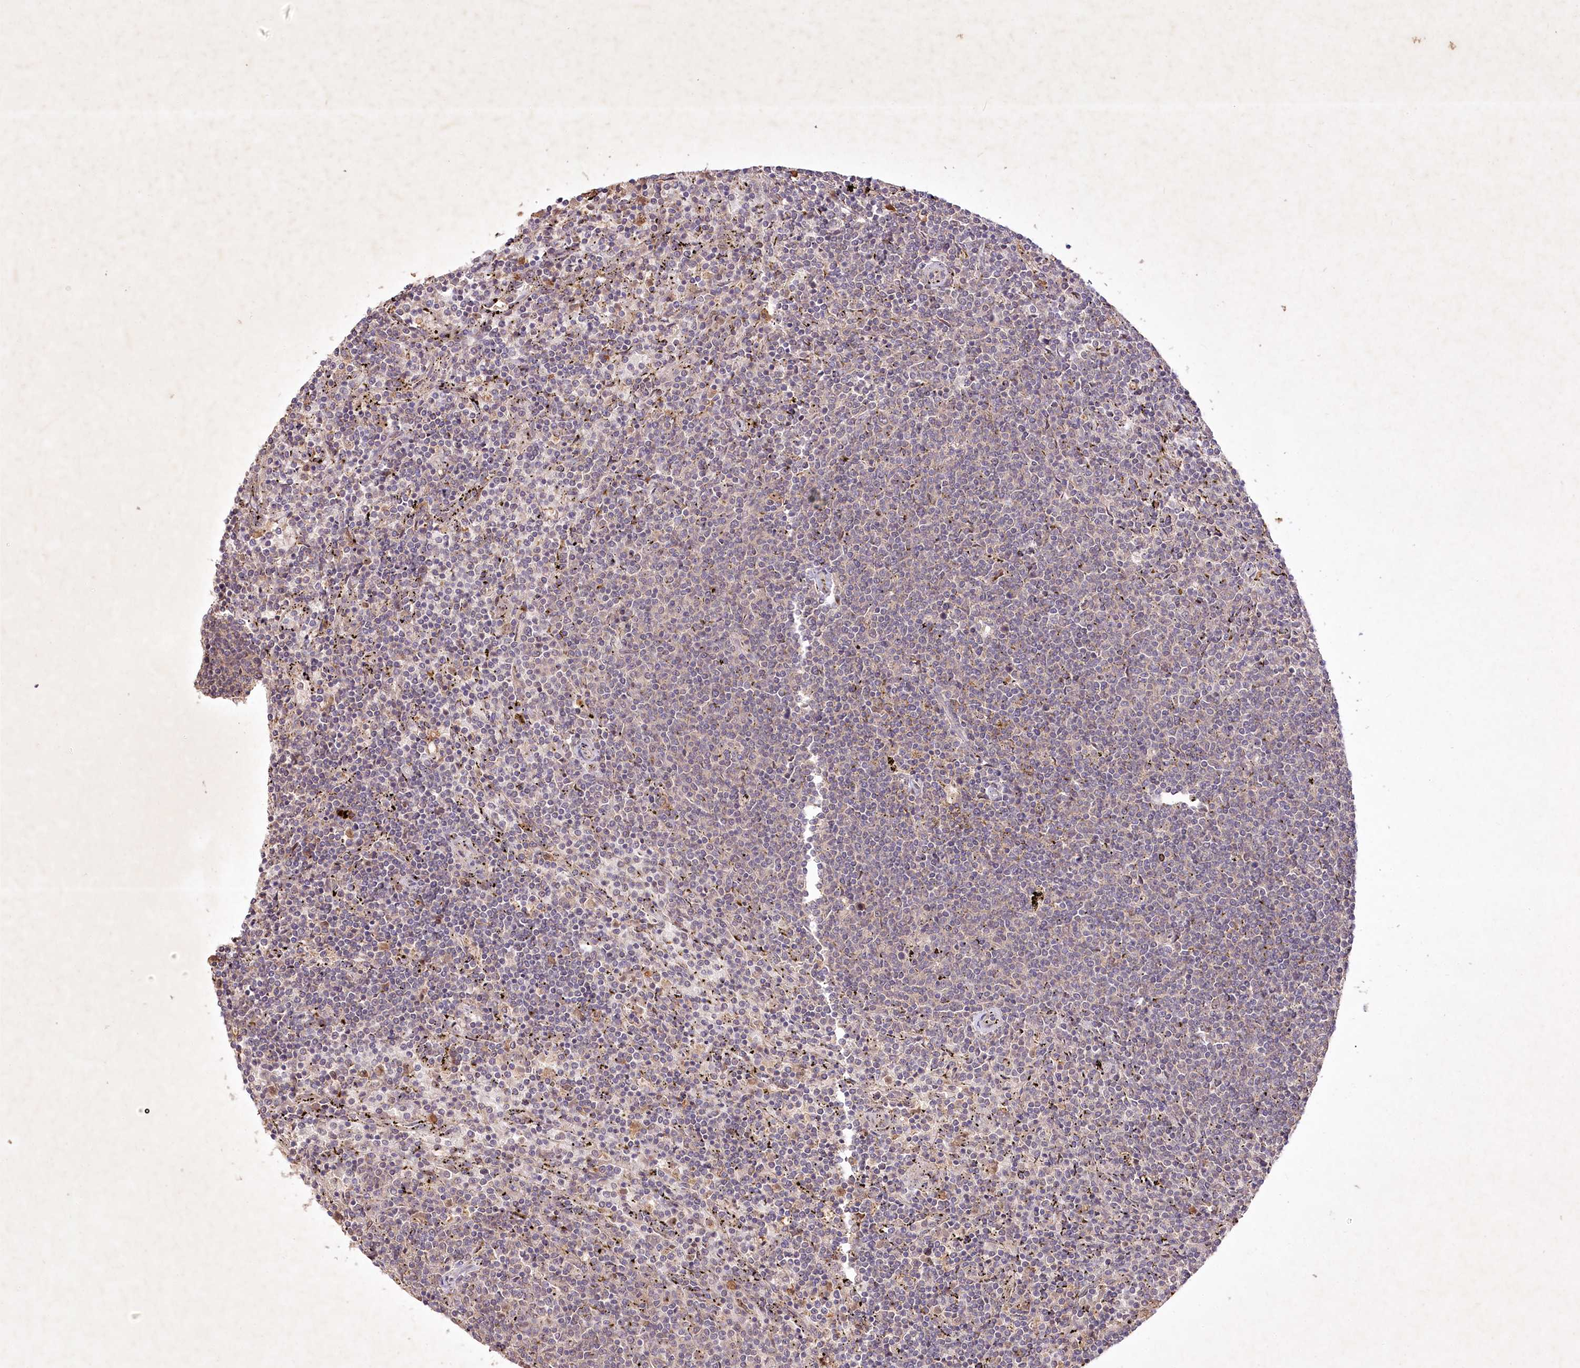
{"staining": {"intensity": "negative", "quantity": "none", "location": "none"}, "tissue": "lymphoma", "cell_type": "Tumor cells", "image_type": "cancer", "snomed": [{"axis": "morphology", "description": "Malignant lymphoma, non-Hodgkin's type, Low grade"}, {"axis": "topography", "description": "Spleen"}], "caption": "Tumor cells show no significant protein positivity in low-grade malignant lymphoma, non-Hodgkin's type. Nuclei are stained in blue.", "gene": "IRAK1BP1", "patient": {"sex": "female", "age": 50}}